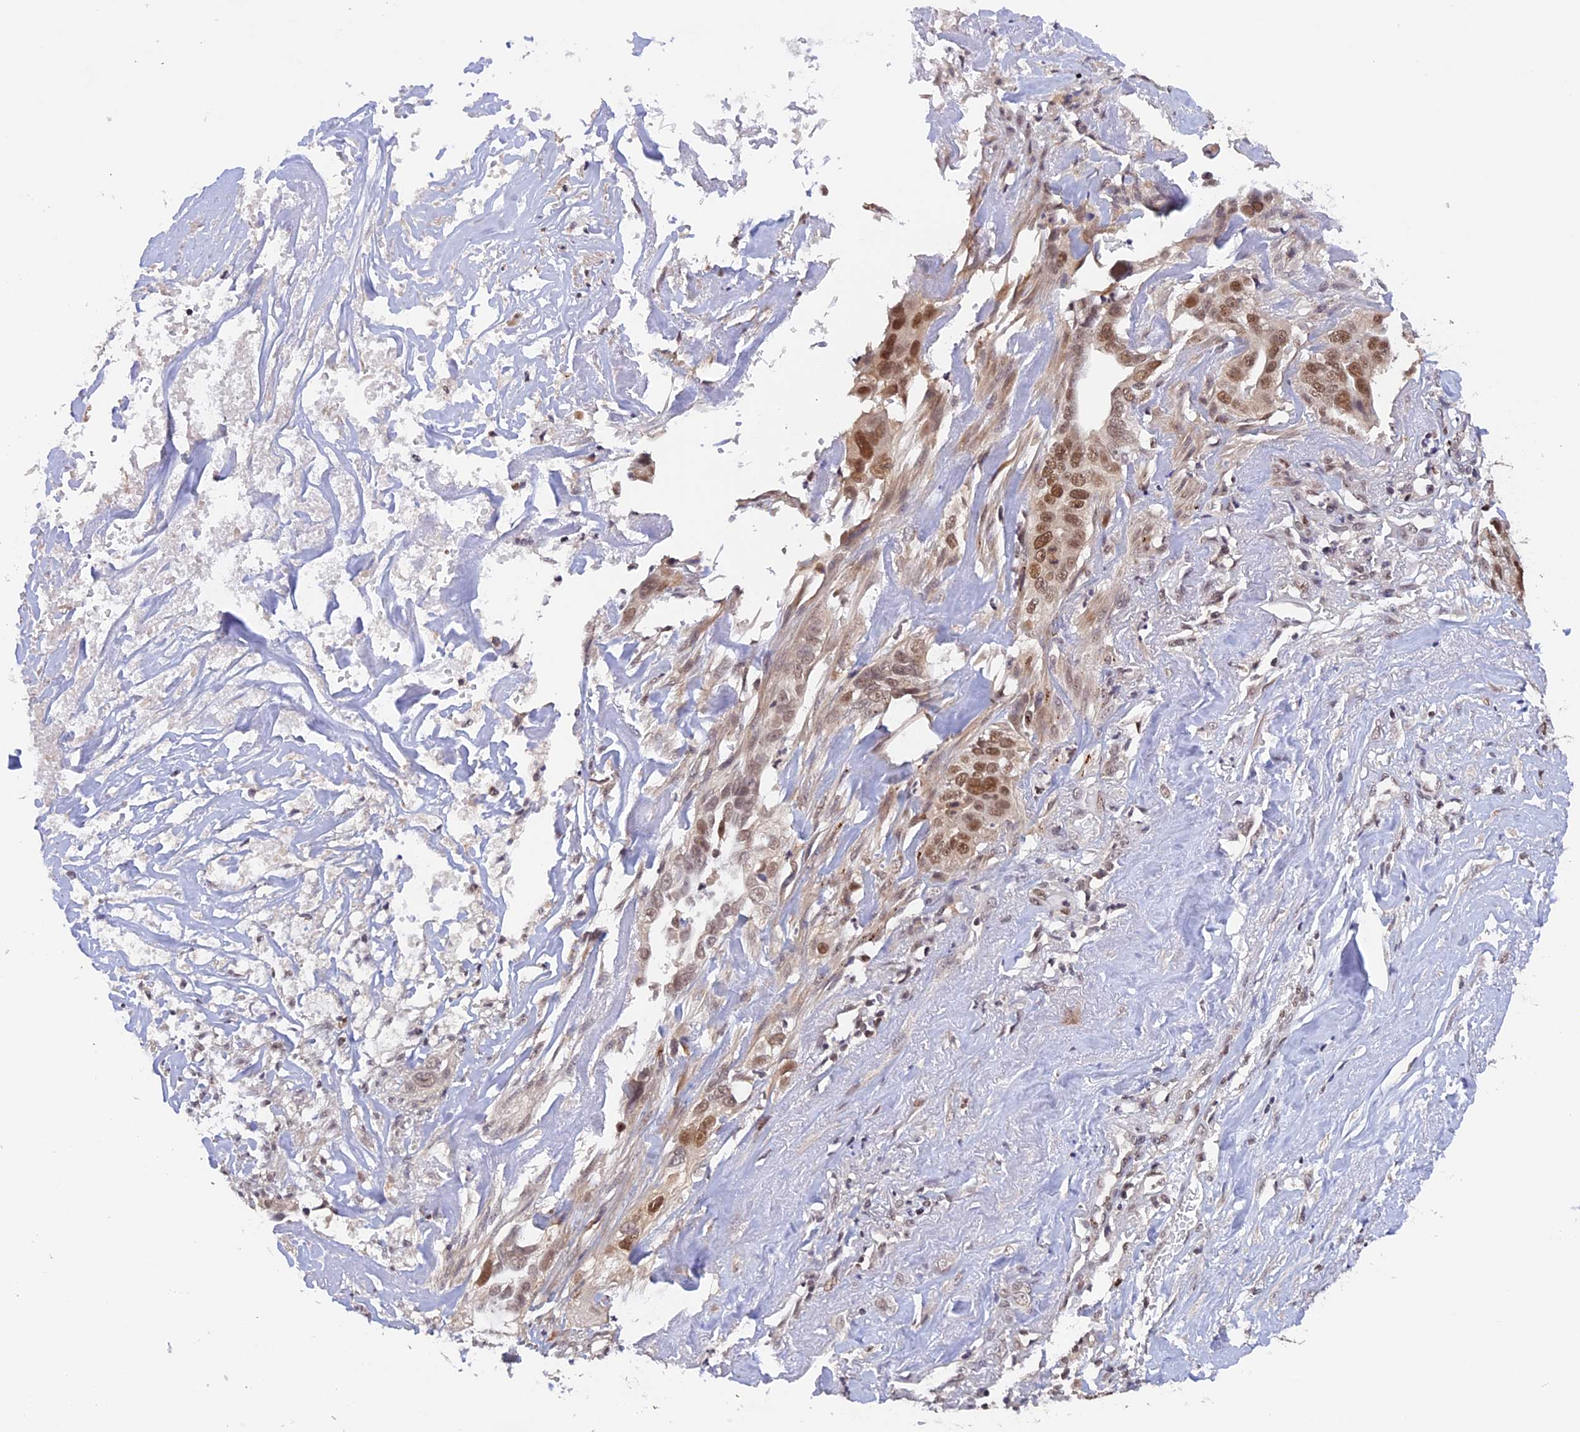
{"staining": {"intensity": "moderate", "quantity": ">75%", "location": "nuclear"}, "tissue": "liver cancer", "cell_type": "Tumor cells", "image_type": "cancer", "snomed": [{"axis": "morphology", "description": "Cholangiocarcinoma"}, {"axis": "topography", "description": "Liver"}], "caption": "Liver cancer (cholangiocarcinoma) tissue exhibits moderate nuclear positivity in about >75% of tumor cells, visualized by immunohistochemistry.", "gene": "RFC5", "patient": {"sex": "female", "age": 79}}